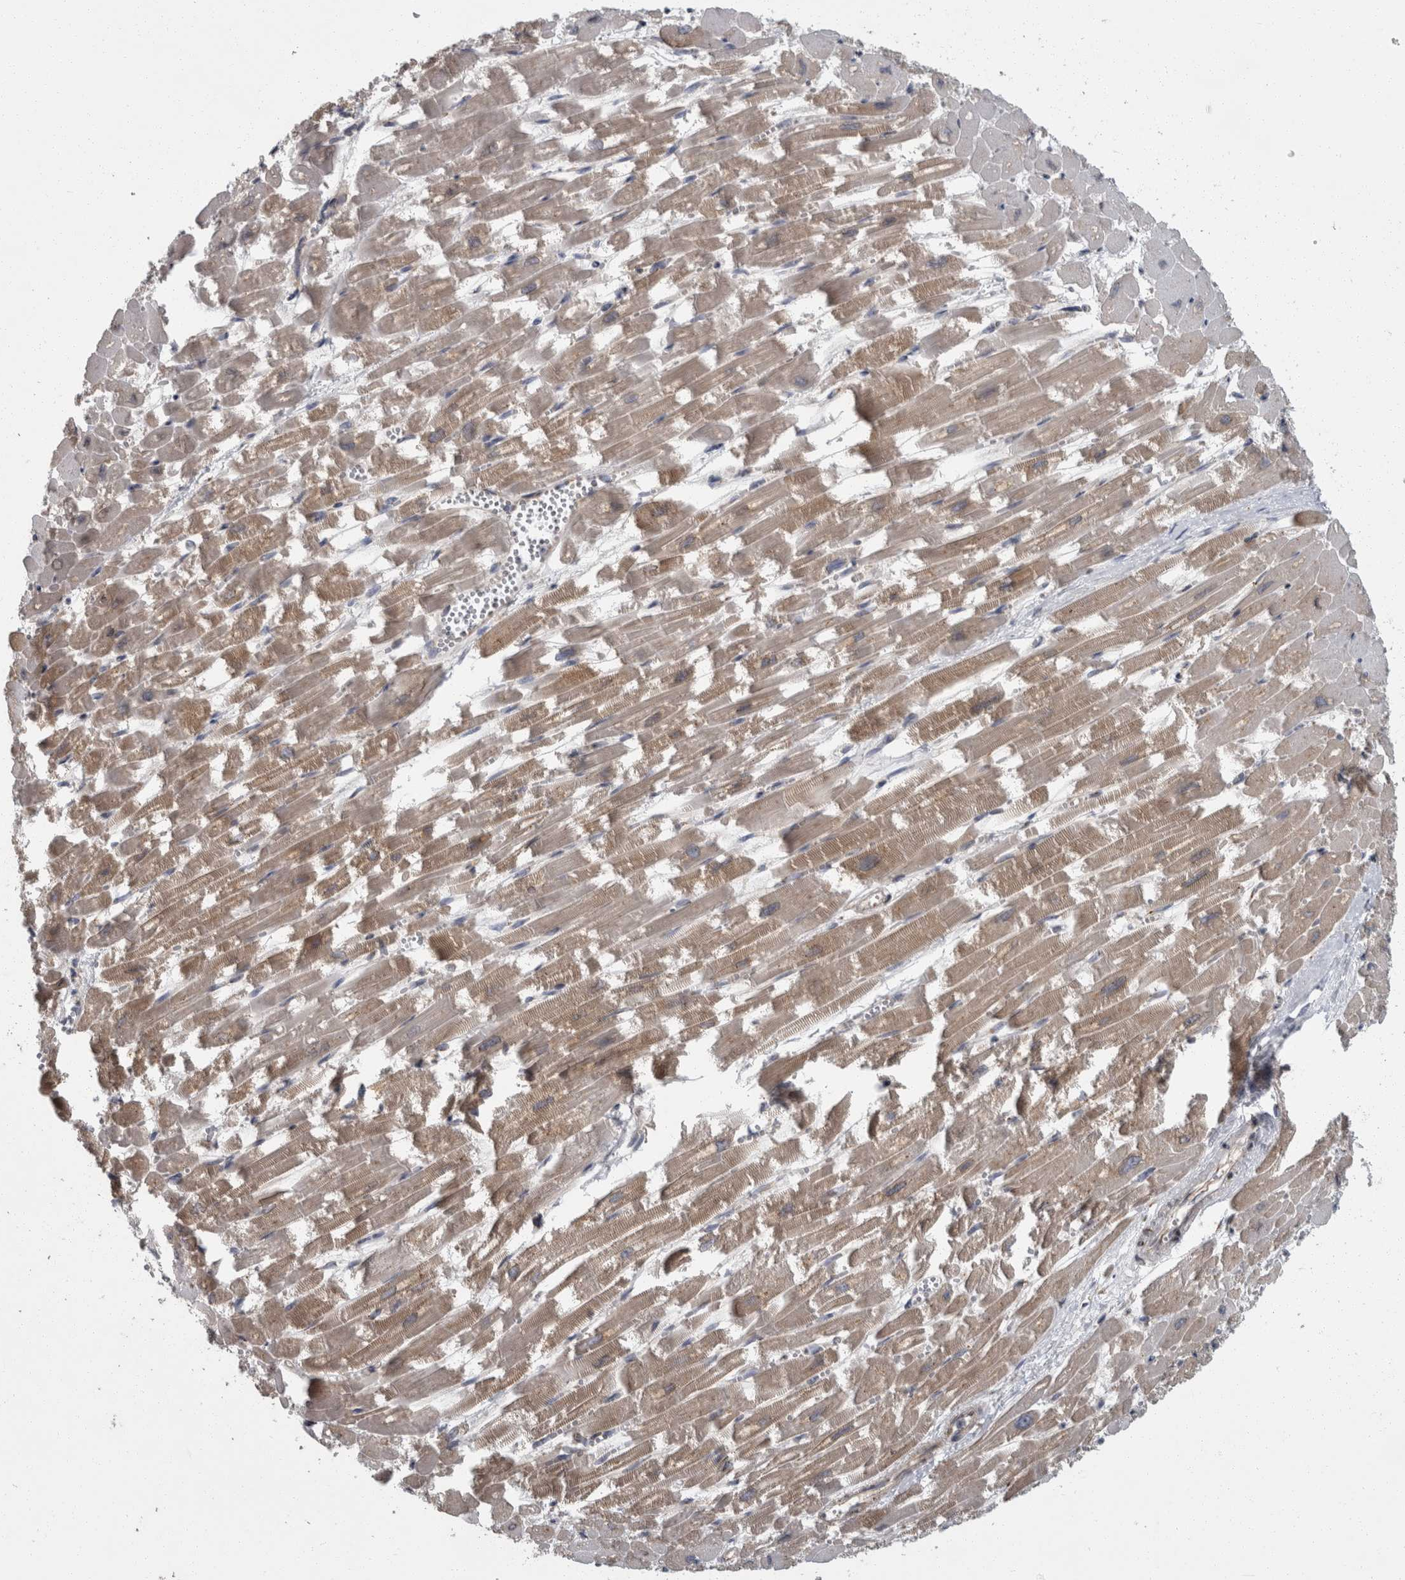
{"staining": {"intensity": "weak", "quantity": ">75%", "location": "cytoplasmic/membranous"}, "tissue": "heart muscle", "cell_type": "Cardiomyocytes", "image_type": "normal", "snomed": [{"axis": "morphology", "description": "Normal tissue, NOS"}, {"axis": "topography", "description": "Heart"}], "caption": "Weak cytoplasmic/membranous positivity for a protein is appreciated in about >75% of cardiomyocytes of benign heart muscle using immunohistochemistry (IHC).", "gene": "LMAN2L", "patient": {"sex": "male", "age": 54}}